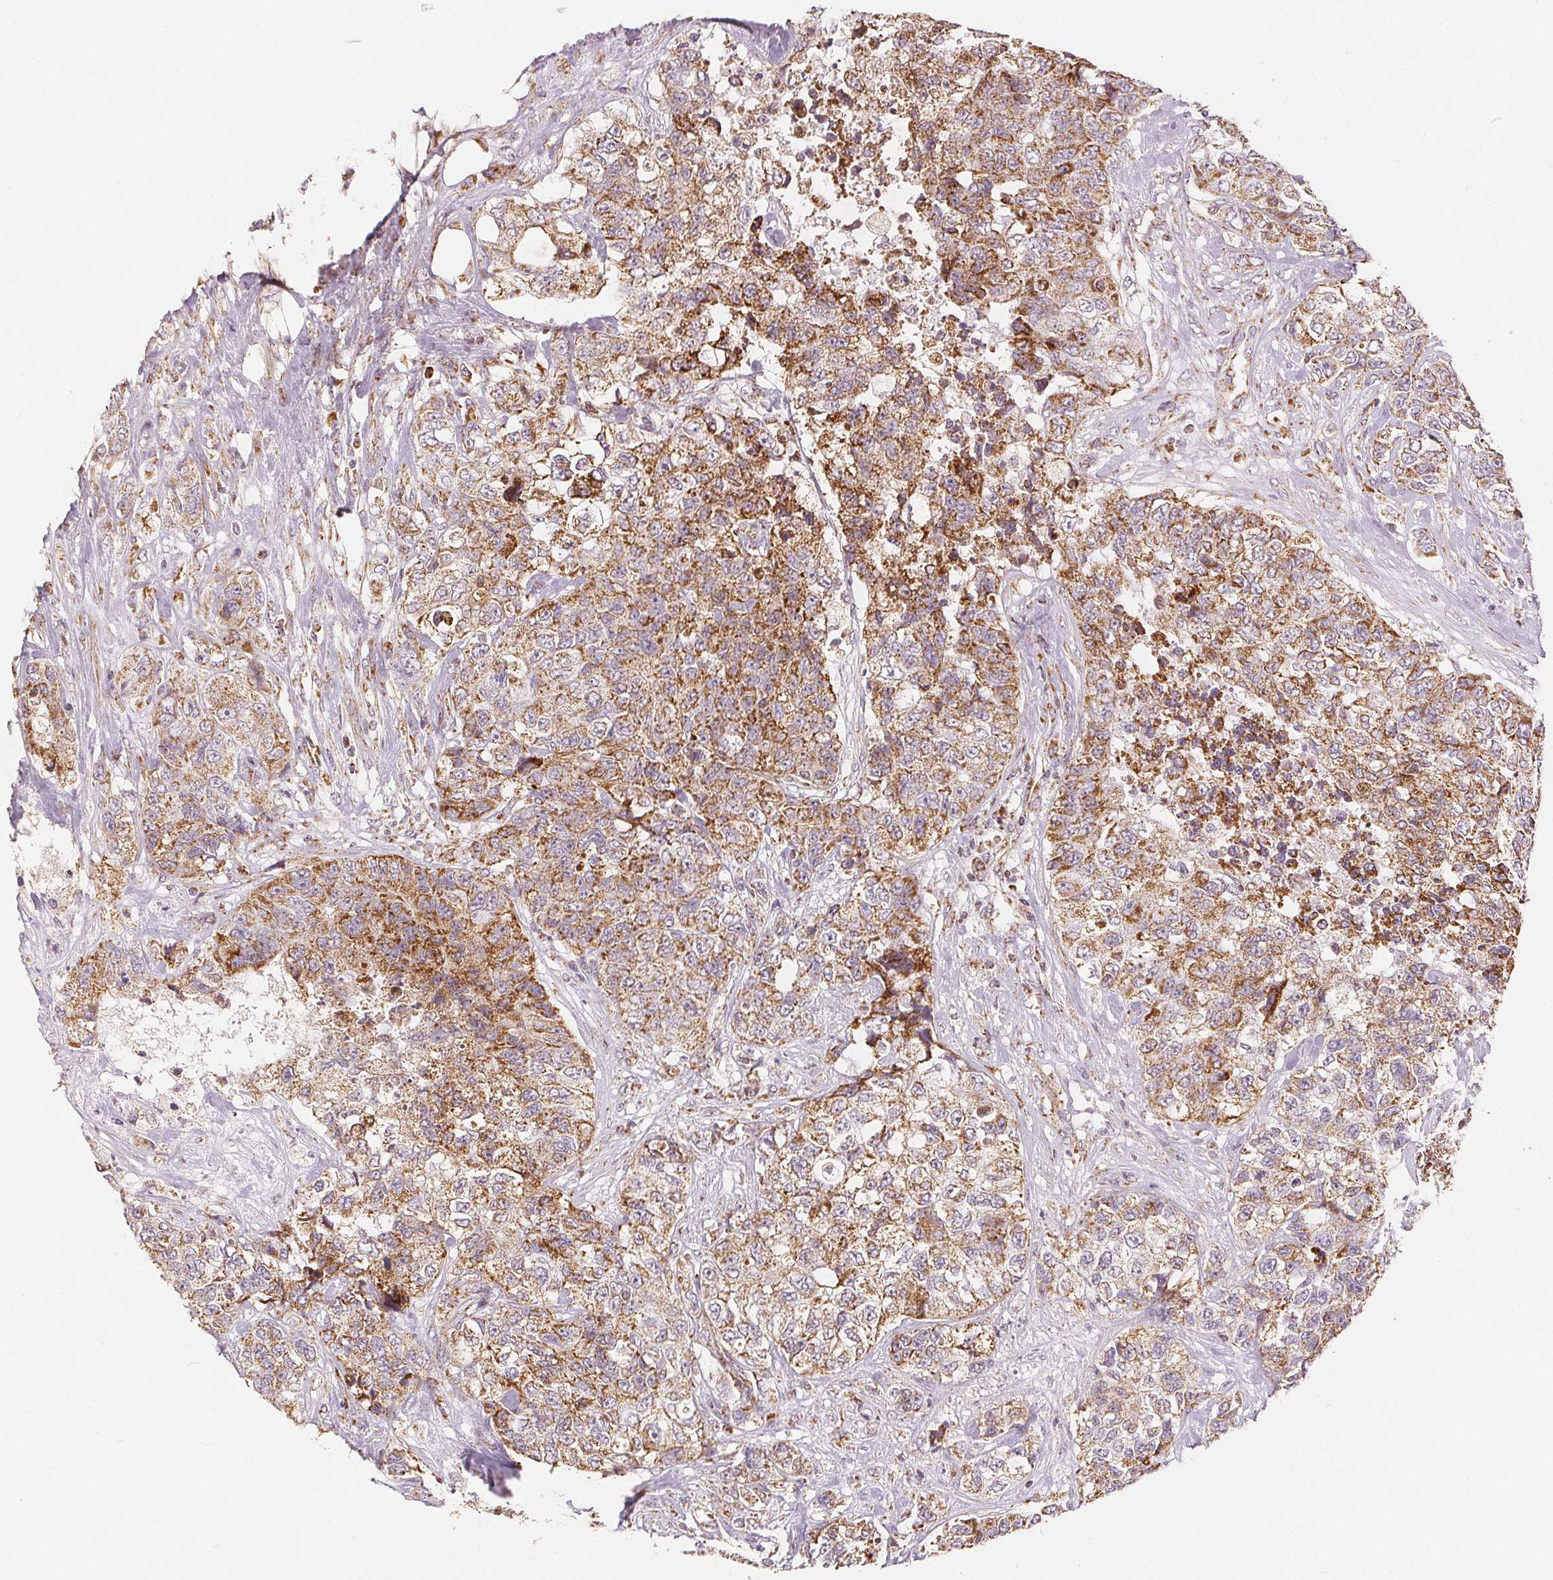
{"staining": {"intensity": "moderate", "quantity": ">75%", "location": "cytoplasmic/membranous"}, "tissue": "urothelial cancer", "cell_type": "Tumor cells", "image_type": "cancer", "snomed": [{"axis": "morphology", "description": "Urothelial carcinoma, High grade"}, {"axis": "topography", "description": "Urinary bladder"}], "caption": "Immunohistochemistry photomicrograph of human urothelial cancer stained for a protein (brown), which demonstrates medium levels of moderate cytoplasmic/membranous staining in approximately >75% of tumor cells.", "gene": "SDHB", "patient": {"sex": "female", "age": 78}}